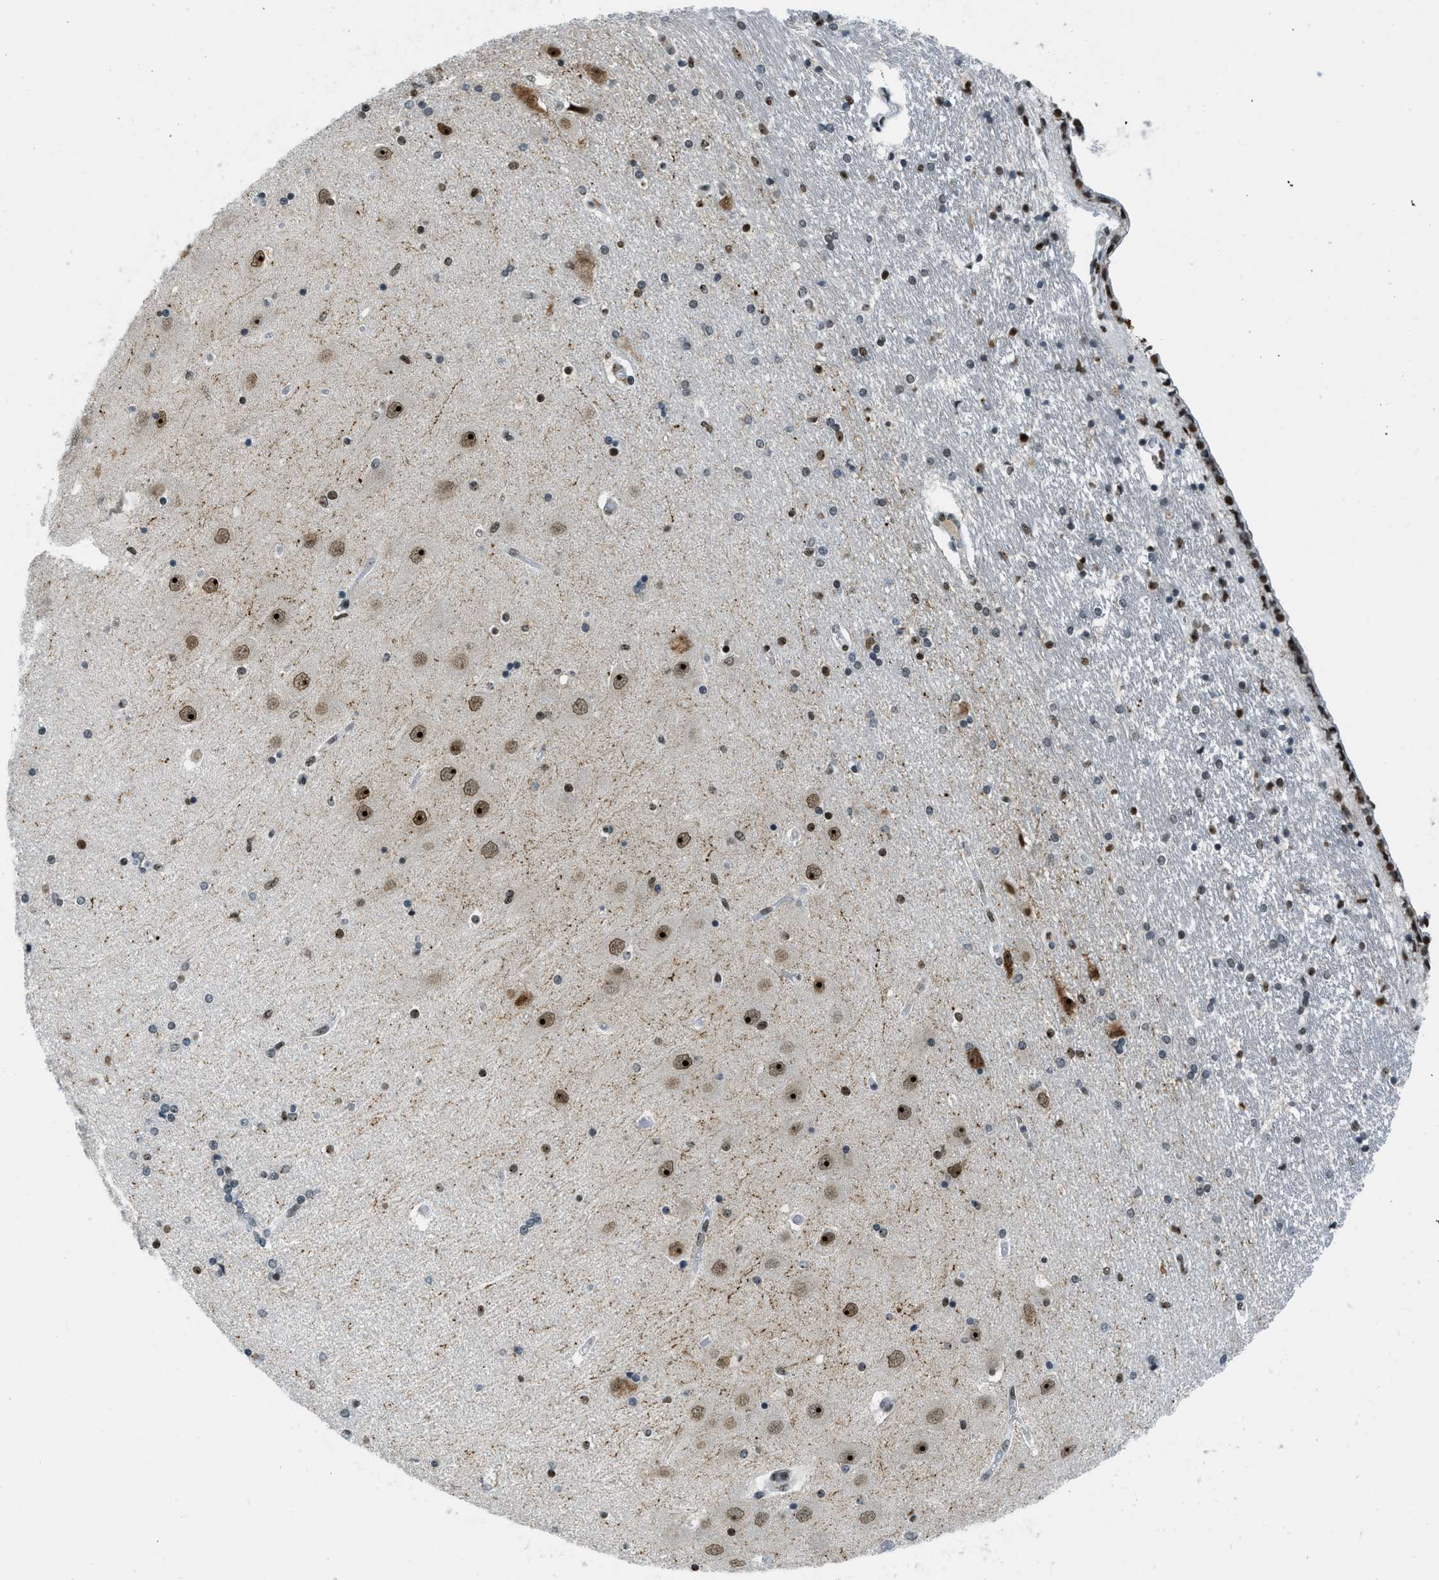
{"staining": {"intensity": "moderate", "quantity": "25%-75%", "location": "nuclear"}, "tissue": "hippocampus", "cell_type": "Glial cells", "image_type": "normal", "snomed": [{"axis": "morphology", "description": "Normal tissue, NOS"}, {"axis": "topography", "description": "Hippocampus"}], "caption": "Protein staining reveals moderate nuclear staining in approximately 25%-75% of glial cells in normal hippocampus.", "gene": "URB1", "patient": {"sex": "female", "age": 54}}